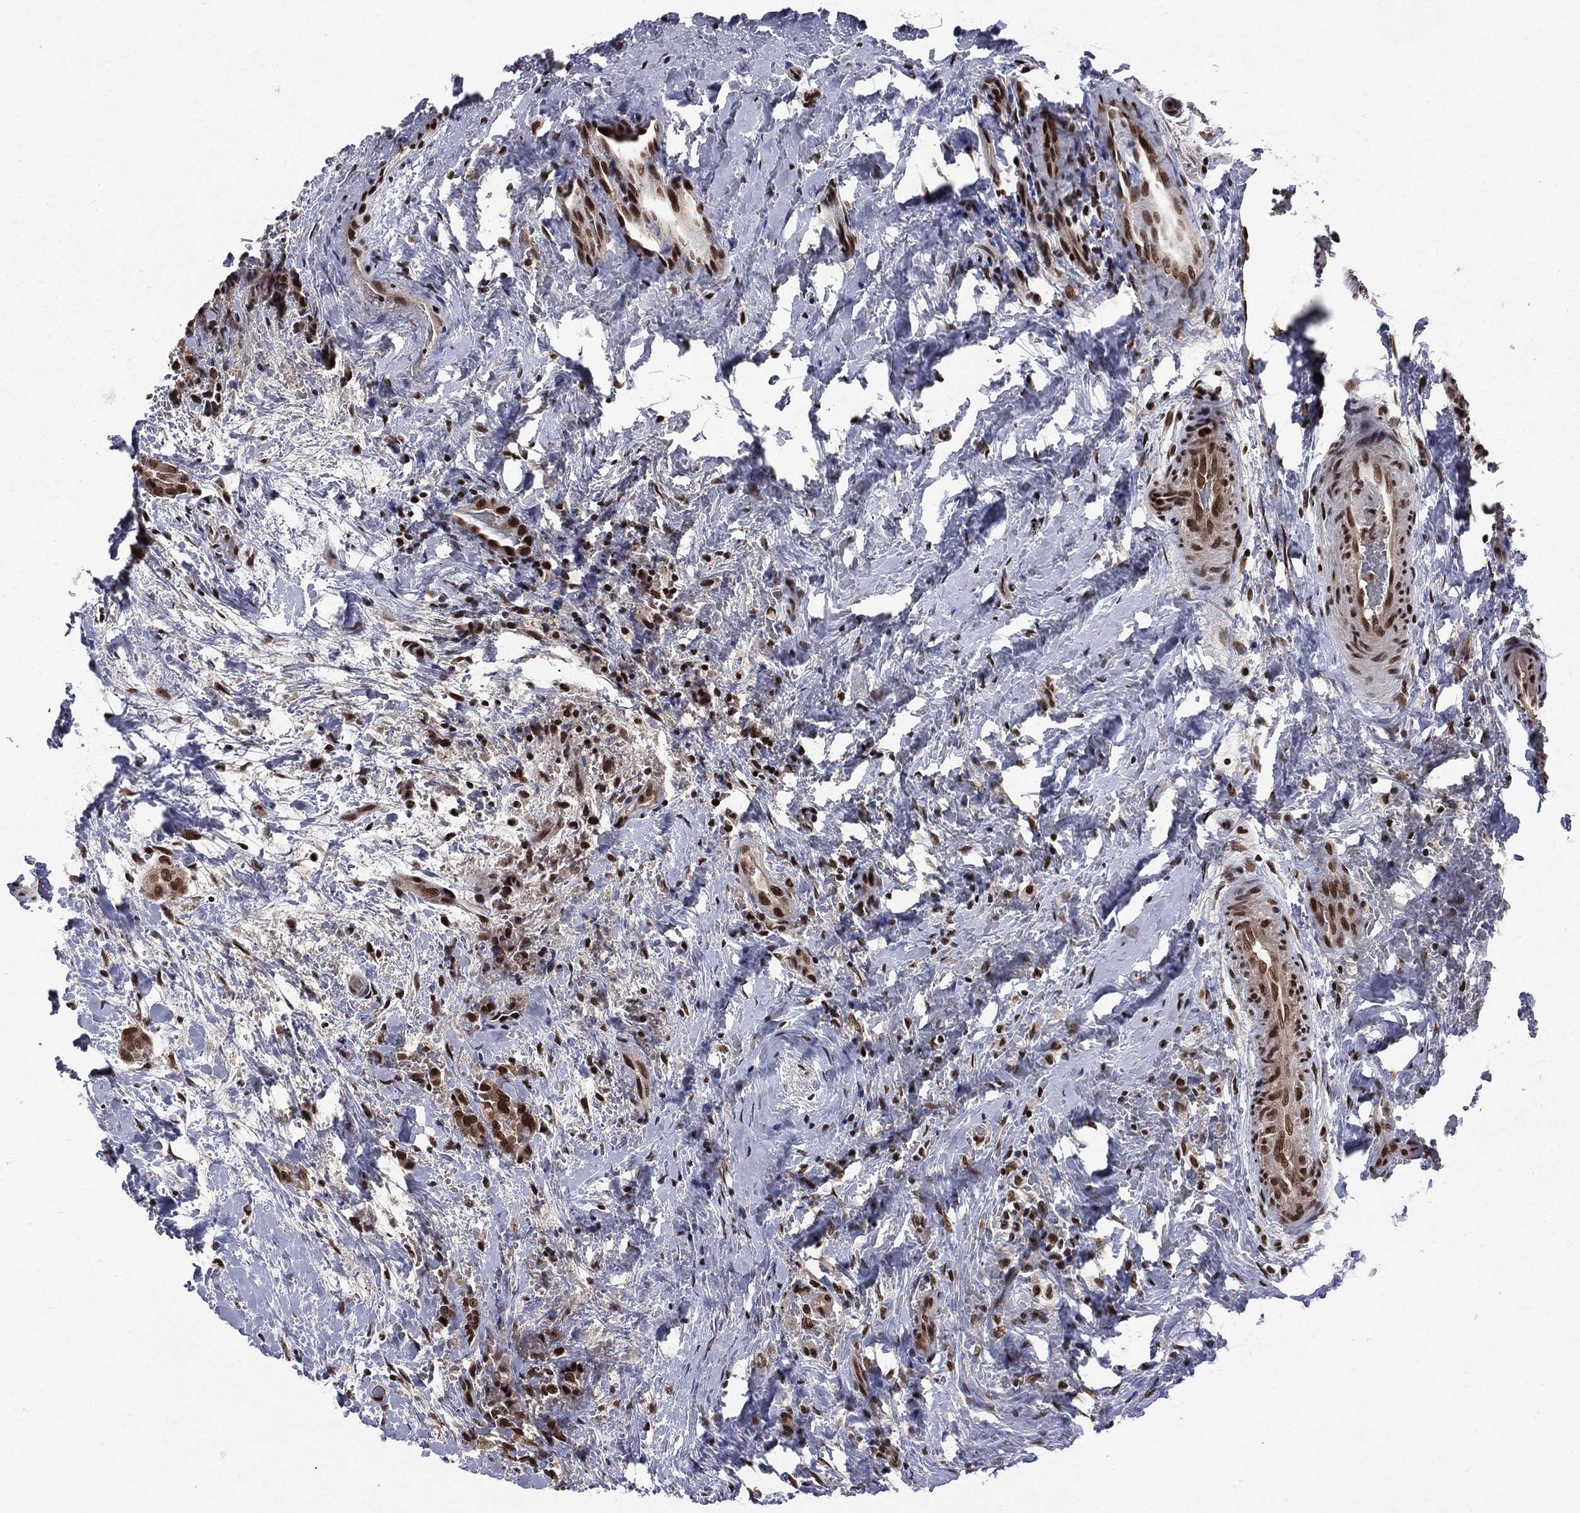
{"staining": {"intensity": "strong", "quantity": ">75%", "location": "nuclear"}, "tissue": "thyroid cancer", "cell_type": "Tumor cells", "image_type": "cancer", "snomed": [{"axis": "morphology", "description": "Papillary adenocarcinoma, NOS"}, {"axis": "topography", "description": "Thyroid gland"}], "caption": "Approximately >75% of tumor cells in thyroid cancer show strong nuclear protein expression as visualized by brown immunohistochemical staining.", "gene": "SMC3", "patient": {"sex": "male", "age": 61}}